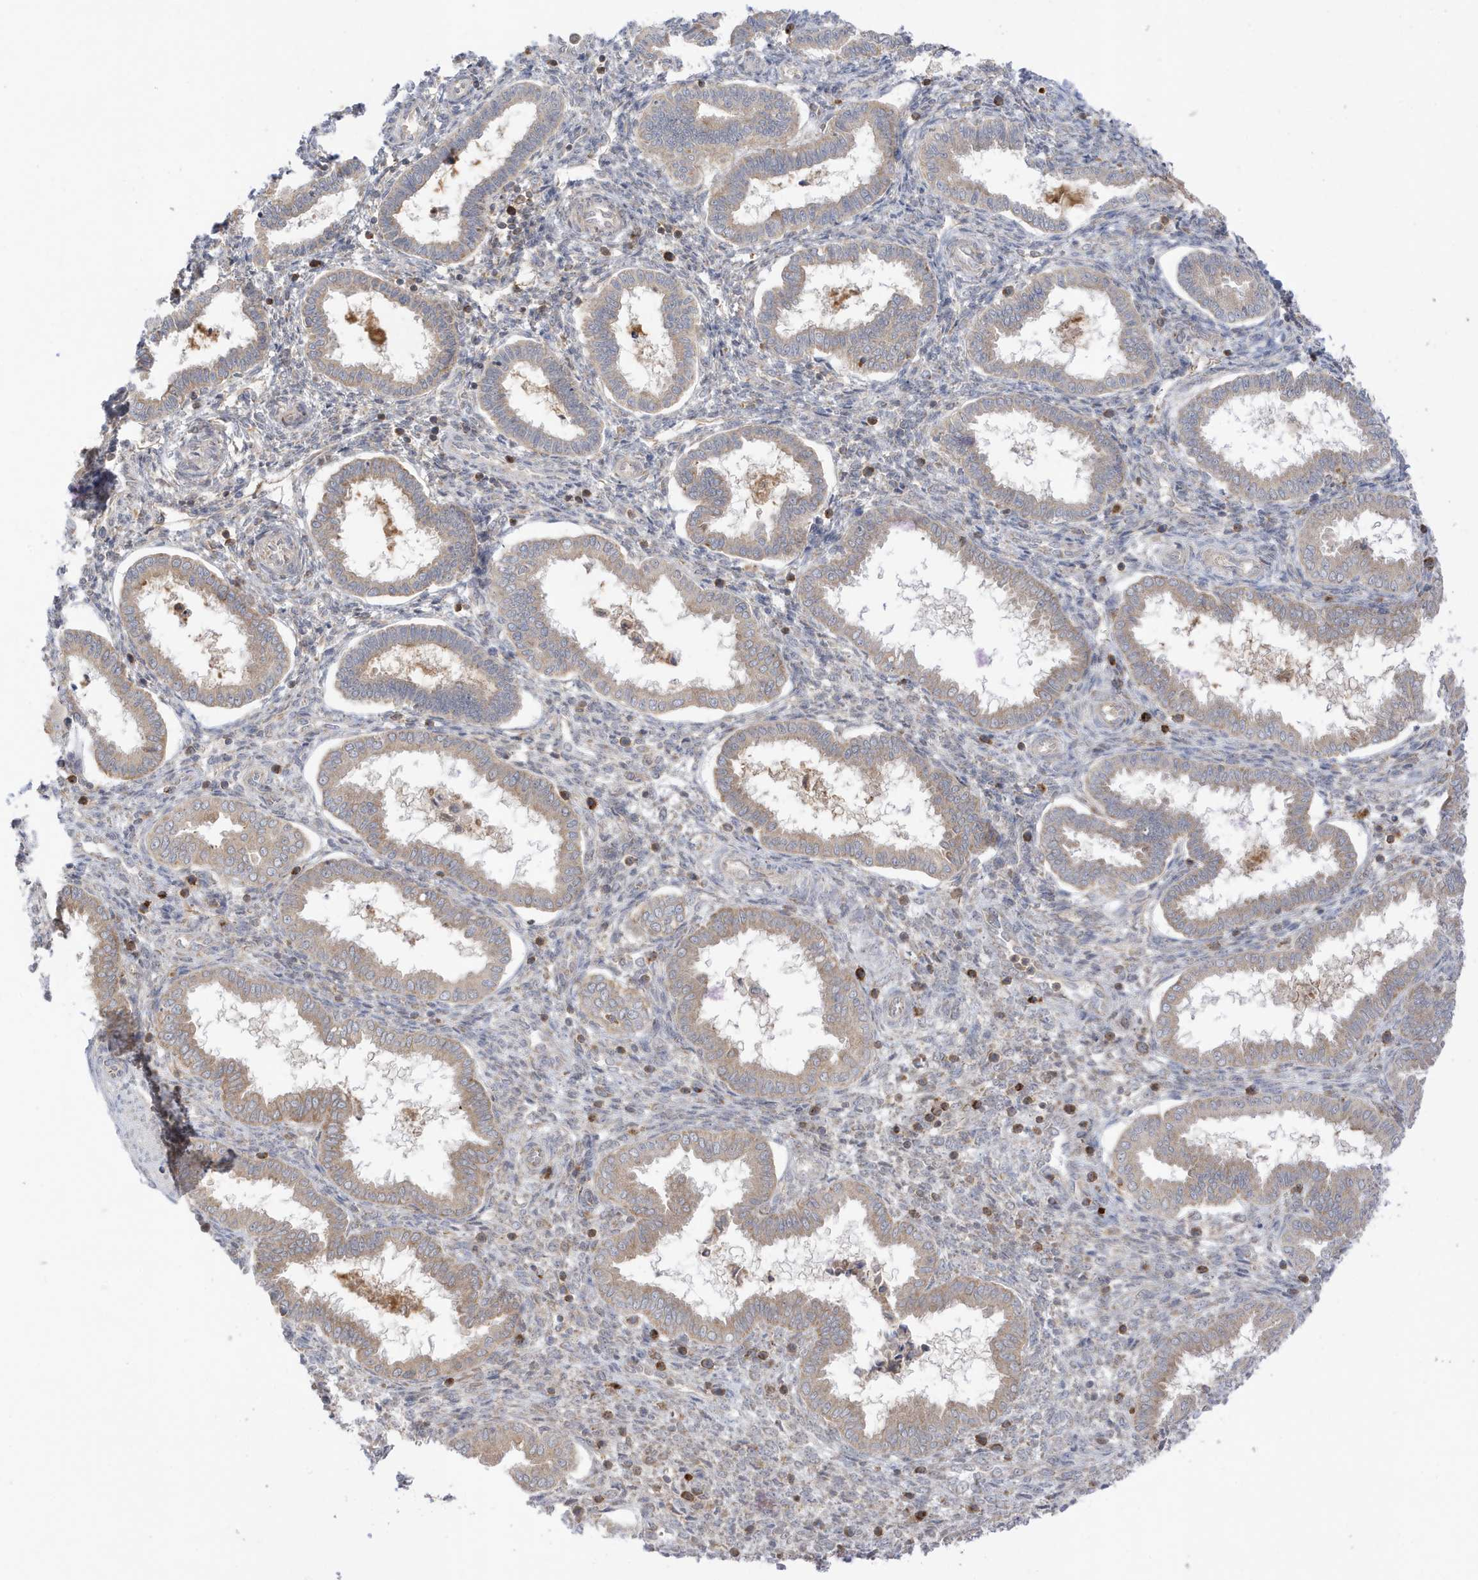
{"staining": {"intensity": "moderate", "quantity": "<25%", "location": "cytoplasmic/membranous"}, "tissue": "endometrium", "cell_type": "Cells in endometrial stroma", "image_type": "normal", "snomed": [{"axis": "morphology", "description": "Normal tissue, NOS"}, {"axis": "topography", "description": "Endometrium"}], "caption": "Protein staining of unremarkable endometrium exhibits moderate cytoplasmic/membranous positivity in about <25% of cells in endometrial stroma. The staining is performed using DAB brown chromogen to label protein expression. The nuclei are counter-stained blue using hematoxylin.", "gene": "NPPC", "patient": {"sex": "female", "age": 24}}